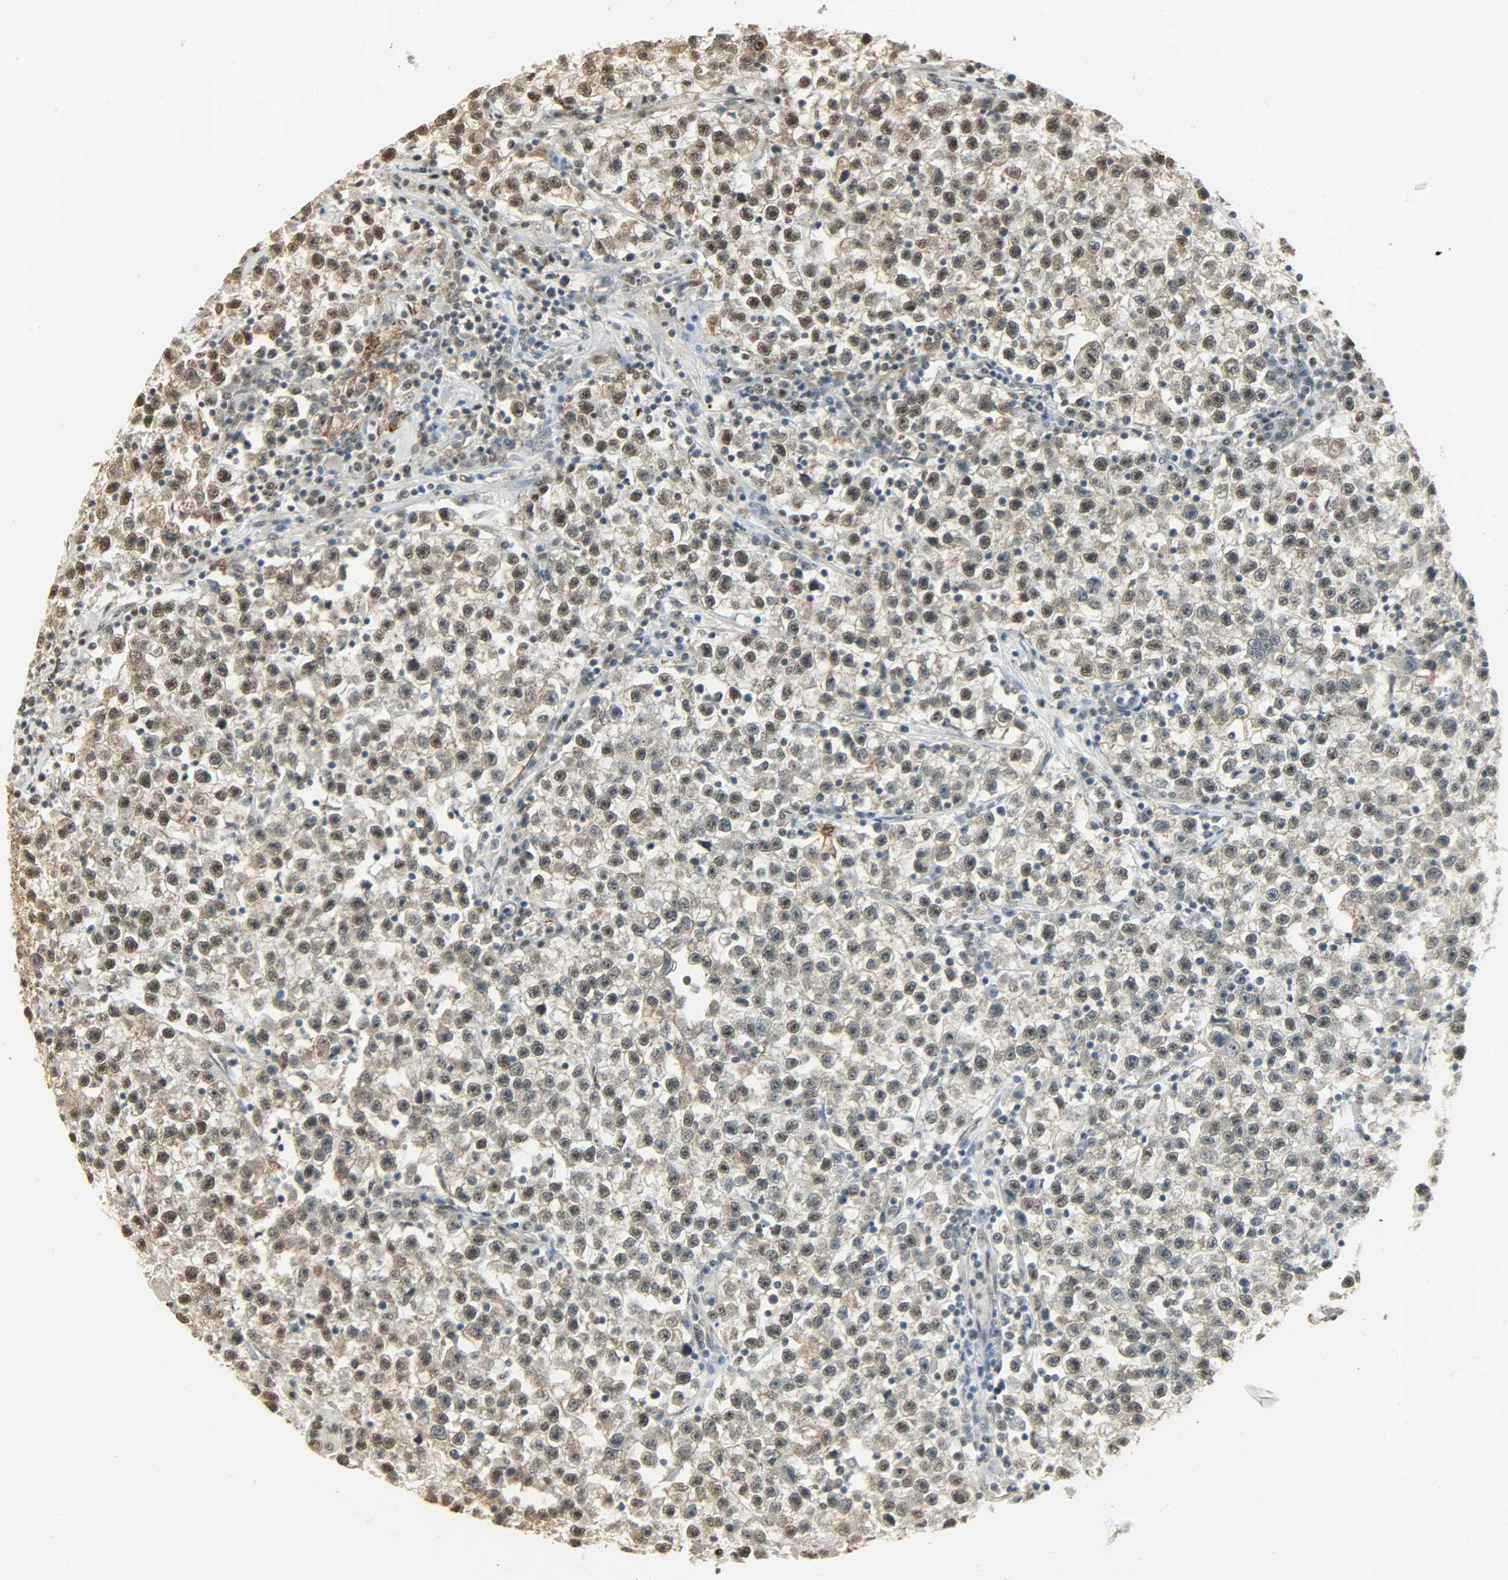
{"staining": {"intensity": "weak", "quantity": ">75%", "location": "nuclear"}, "tissue": "testis cancer", "cell_type": "Tumor cells", "image_type": "cancer", "snomed": [{"axis": "morphology", "description": "Seminoma, NOS"}, {"axis": "topography", "description": "Testis"}], "caption": "Human testis seminoma stained with a protein marker exhibits weak staining in tumor cells.", "gene": "NGFR", "patient": {"sex": "male", "age": 22}}